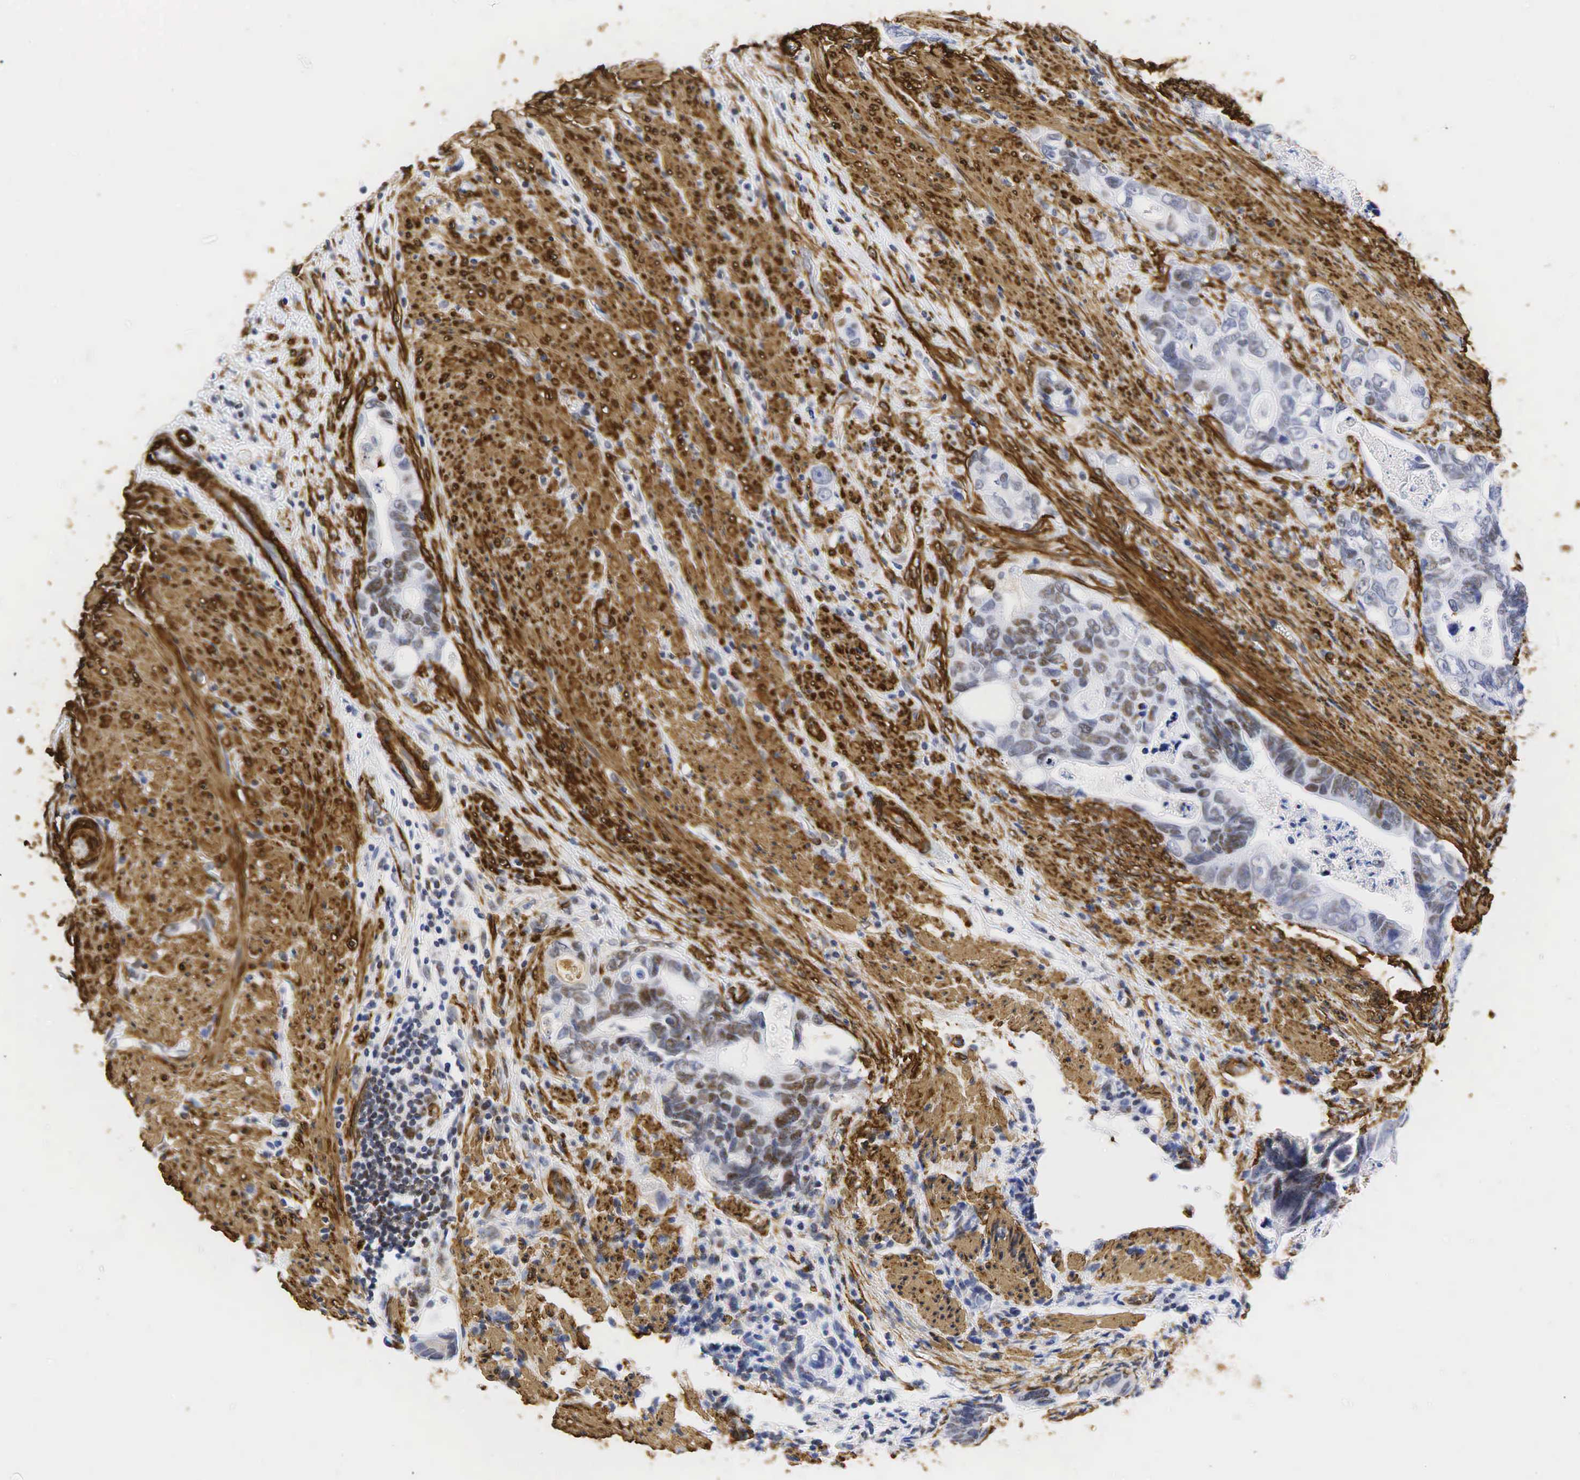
{"staining": {"intensity": "moderate", "quantity": "<25%", "location": "nuclear"}, "tissue": "colorectal cancer", "cell_type": "Tumor cells", "image_type": "cancer", "snomed": [{"axis": "morphology", "description": "Adenocarcinoma, NOS"}, {"axis": "topography", "description": "Rectum"}], "caption": "A brown stain highlights moderate nuclear positivity of a protein in human colorectal cancer tumor cells.", "gene": "ACTA2", "patient": {"sex": "female", "age": 57}}